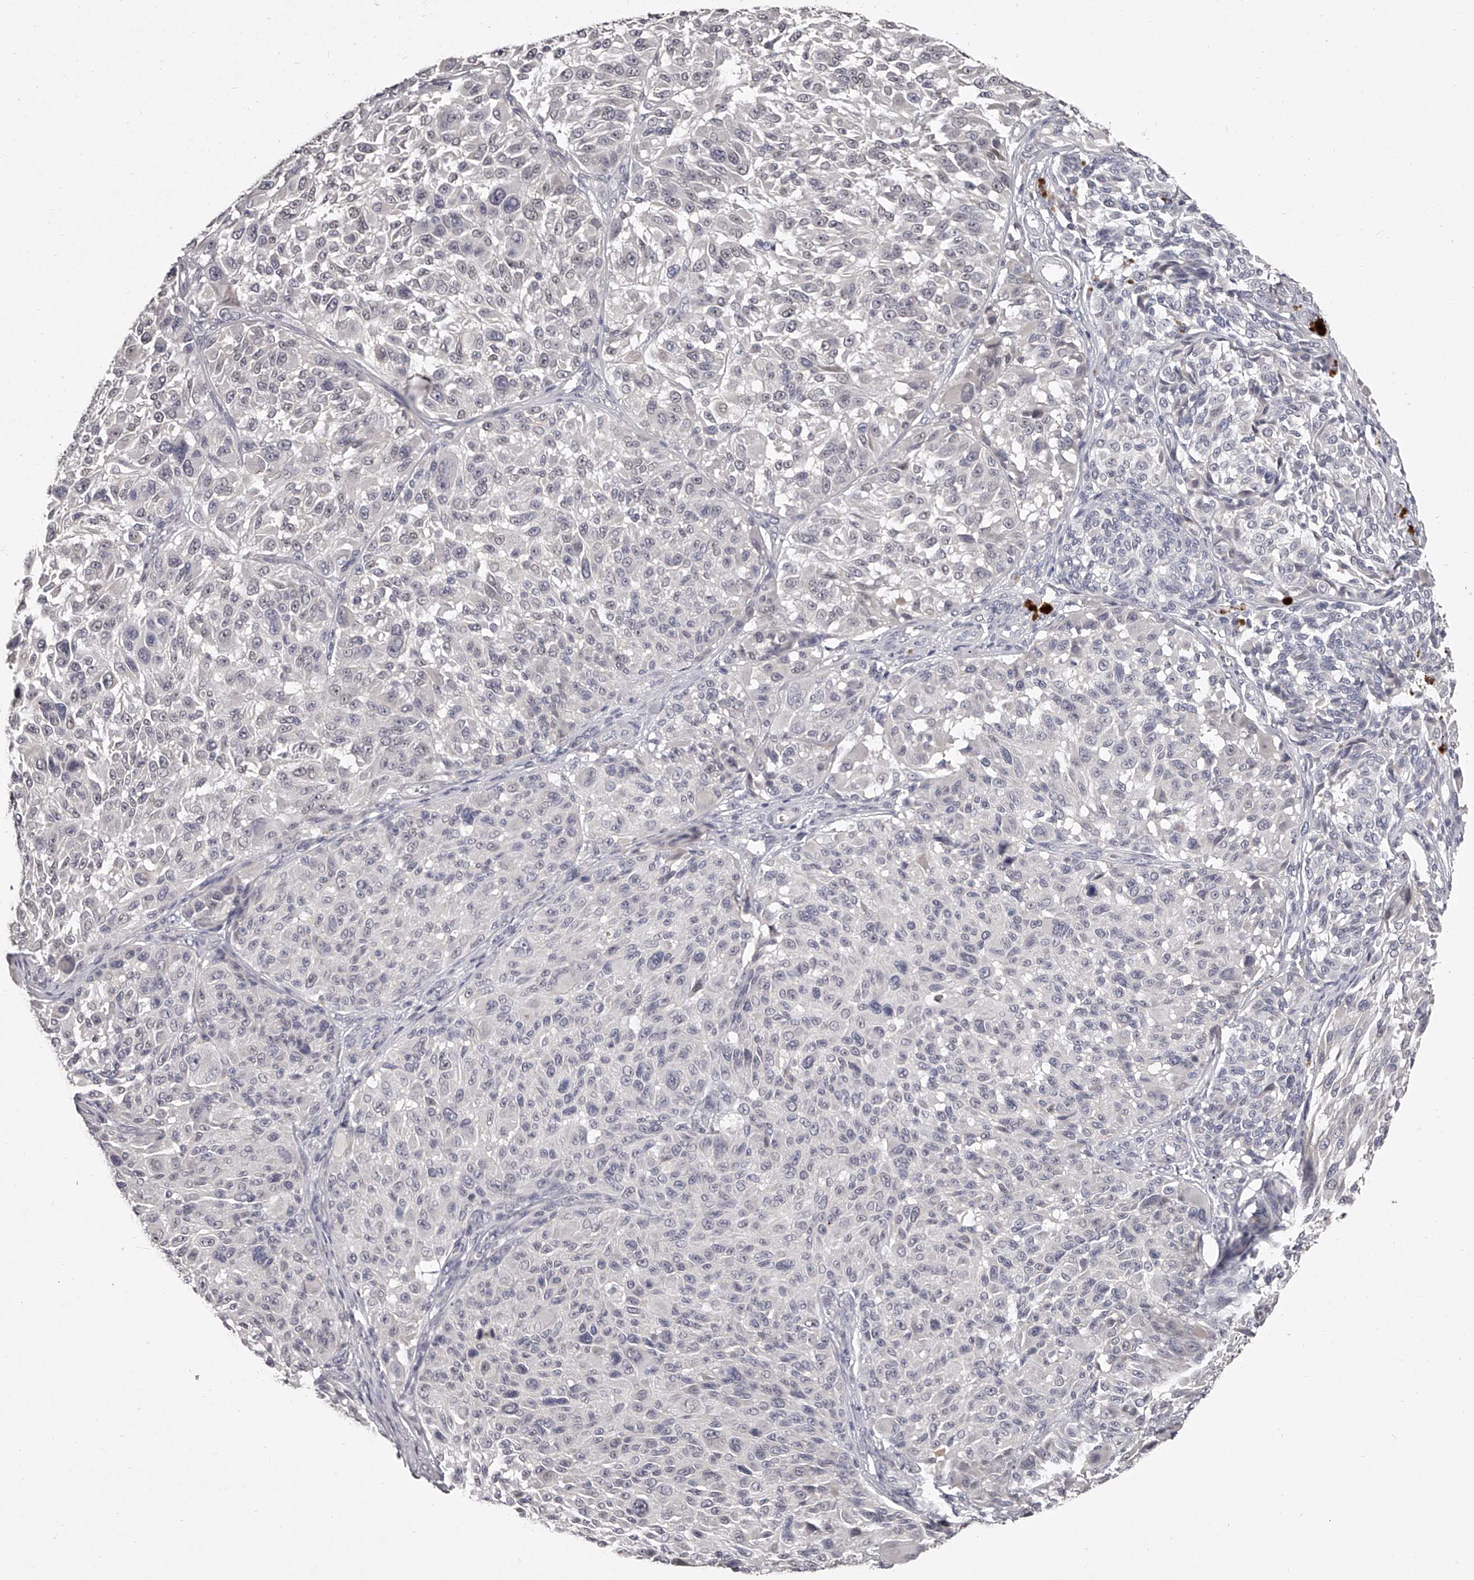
{"staining": {"intensity": "negative", "quantity": "none", "location": "none"}, "tissue": "melanoma", "cell_type": "Tumor cells", "image_type": "cancer", "snomed": [{"axis": "morphology", "description": "Malignant melanoma, NOS"}, {"axis": "topography", "description": "Skin"}], "caption": "A high-resolution photomicrograph shows IHC staining of melanoma, which demonstrates no significant expression in tumor cells. (DAB (3,3'-diaminobenzidine) immunohistochemistry (IHC) with hematoxylin counter stain).", "gene": "NT5DC1", "patient": {"sex": "male", "age": 83}}